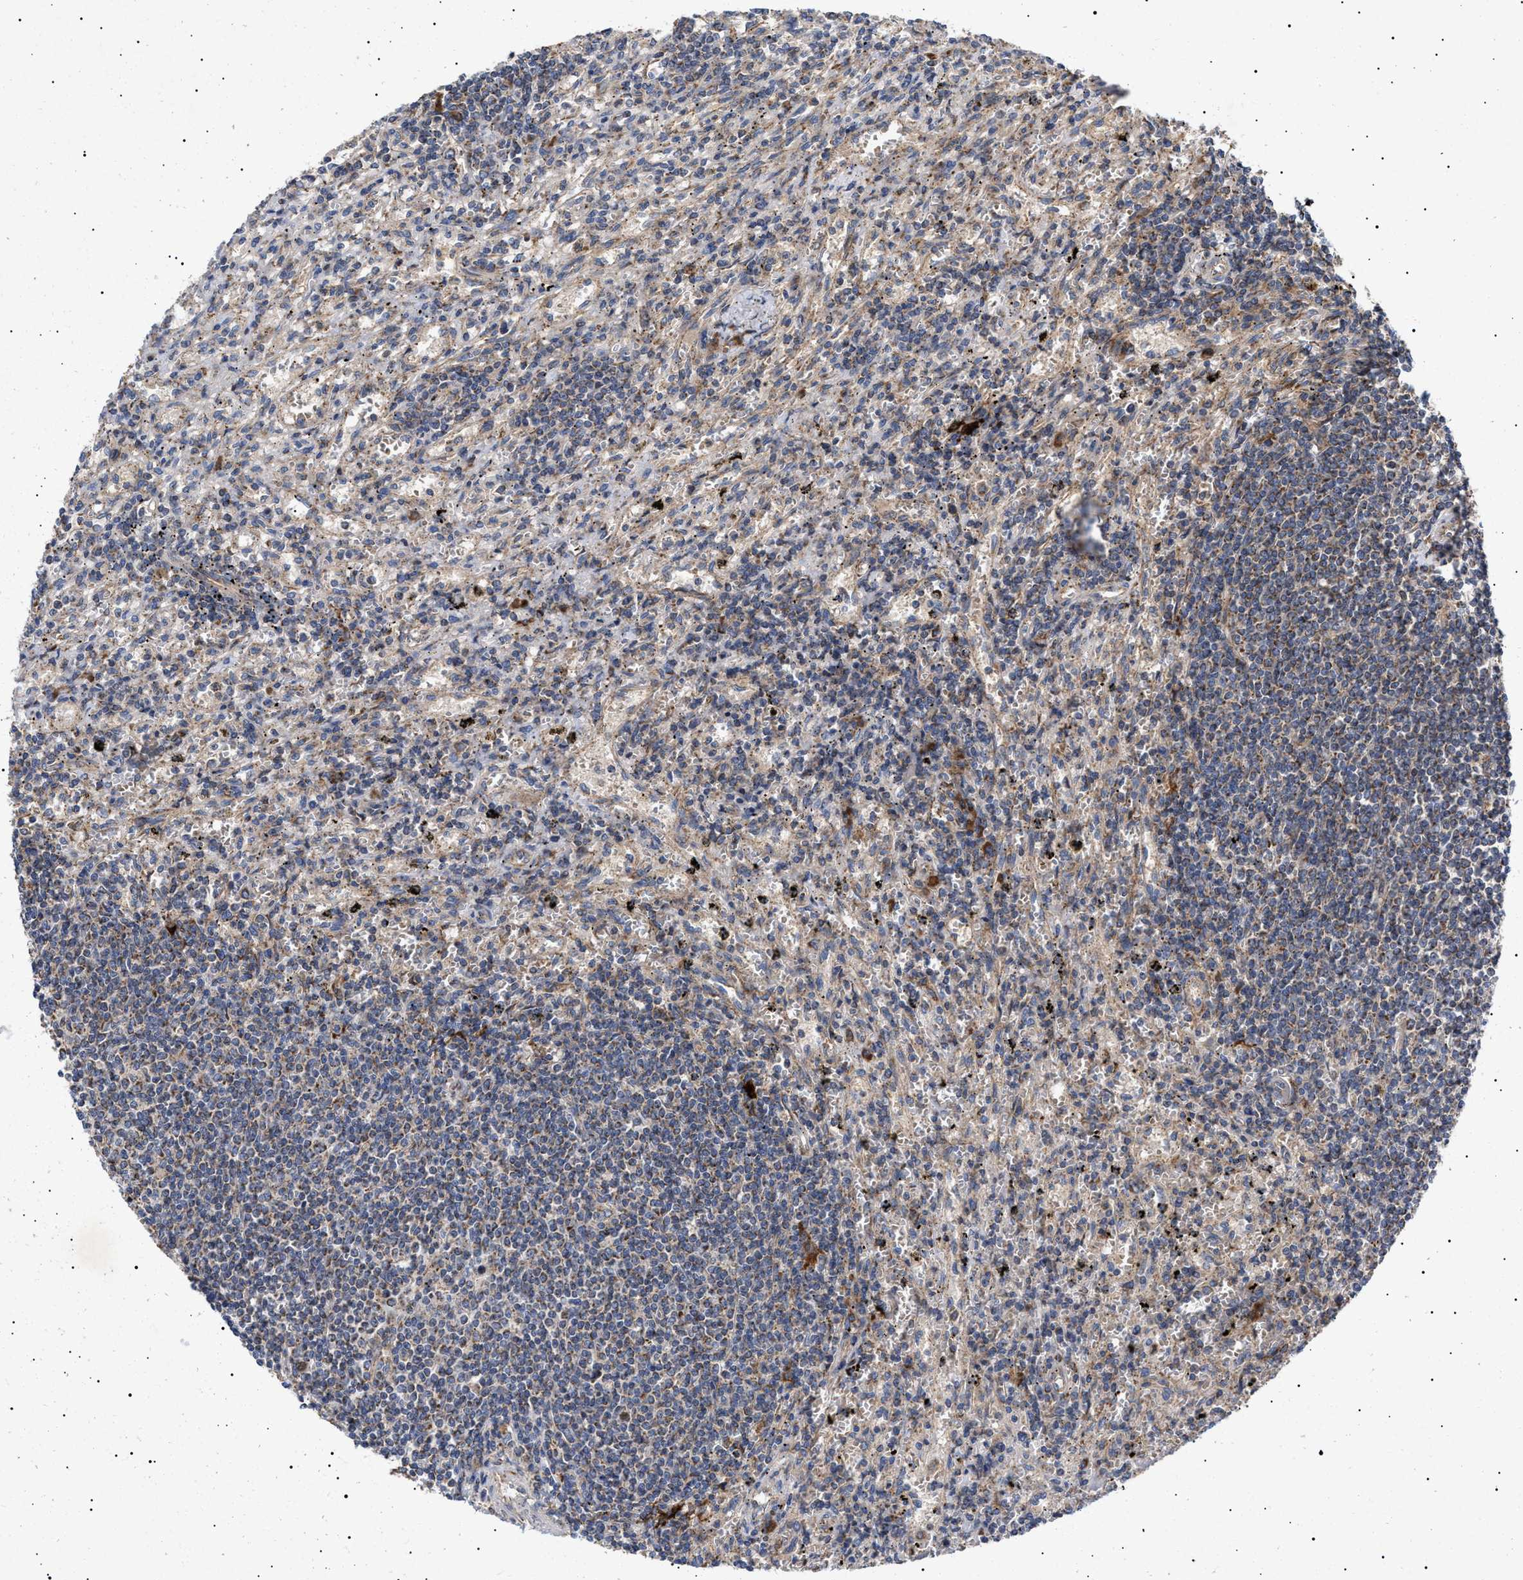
{"staining": {"intensity": "weak", "quantity": "25%-75%", "location": "cytoplasmic/membranous"}, "tissue": "lymphoma", "cell_type": "Tumor cells", "image_type": "cancer", "snomed": [{"axis": "morphology", "description": "Malignant lymphoma, non-Hodgkin's type, Low grade"}, {"axis": "topography", "description": "Spleen"}], "caption": "Brown immunohistochemical staining in lymphoma demonstrates weak cytoplasmic/membranous positivity in approximately 25%-75% of tumor cells. The staining was performed using DAB (3,3'-diaminobenzidine) to visualize the protein expression in brown, while the nuclei were stained in blue with hematoxylin (Magnification: 20x).", "gene": "MRPL10", "patient": {"sex": "male", "age": 76}}